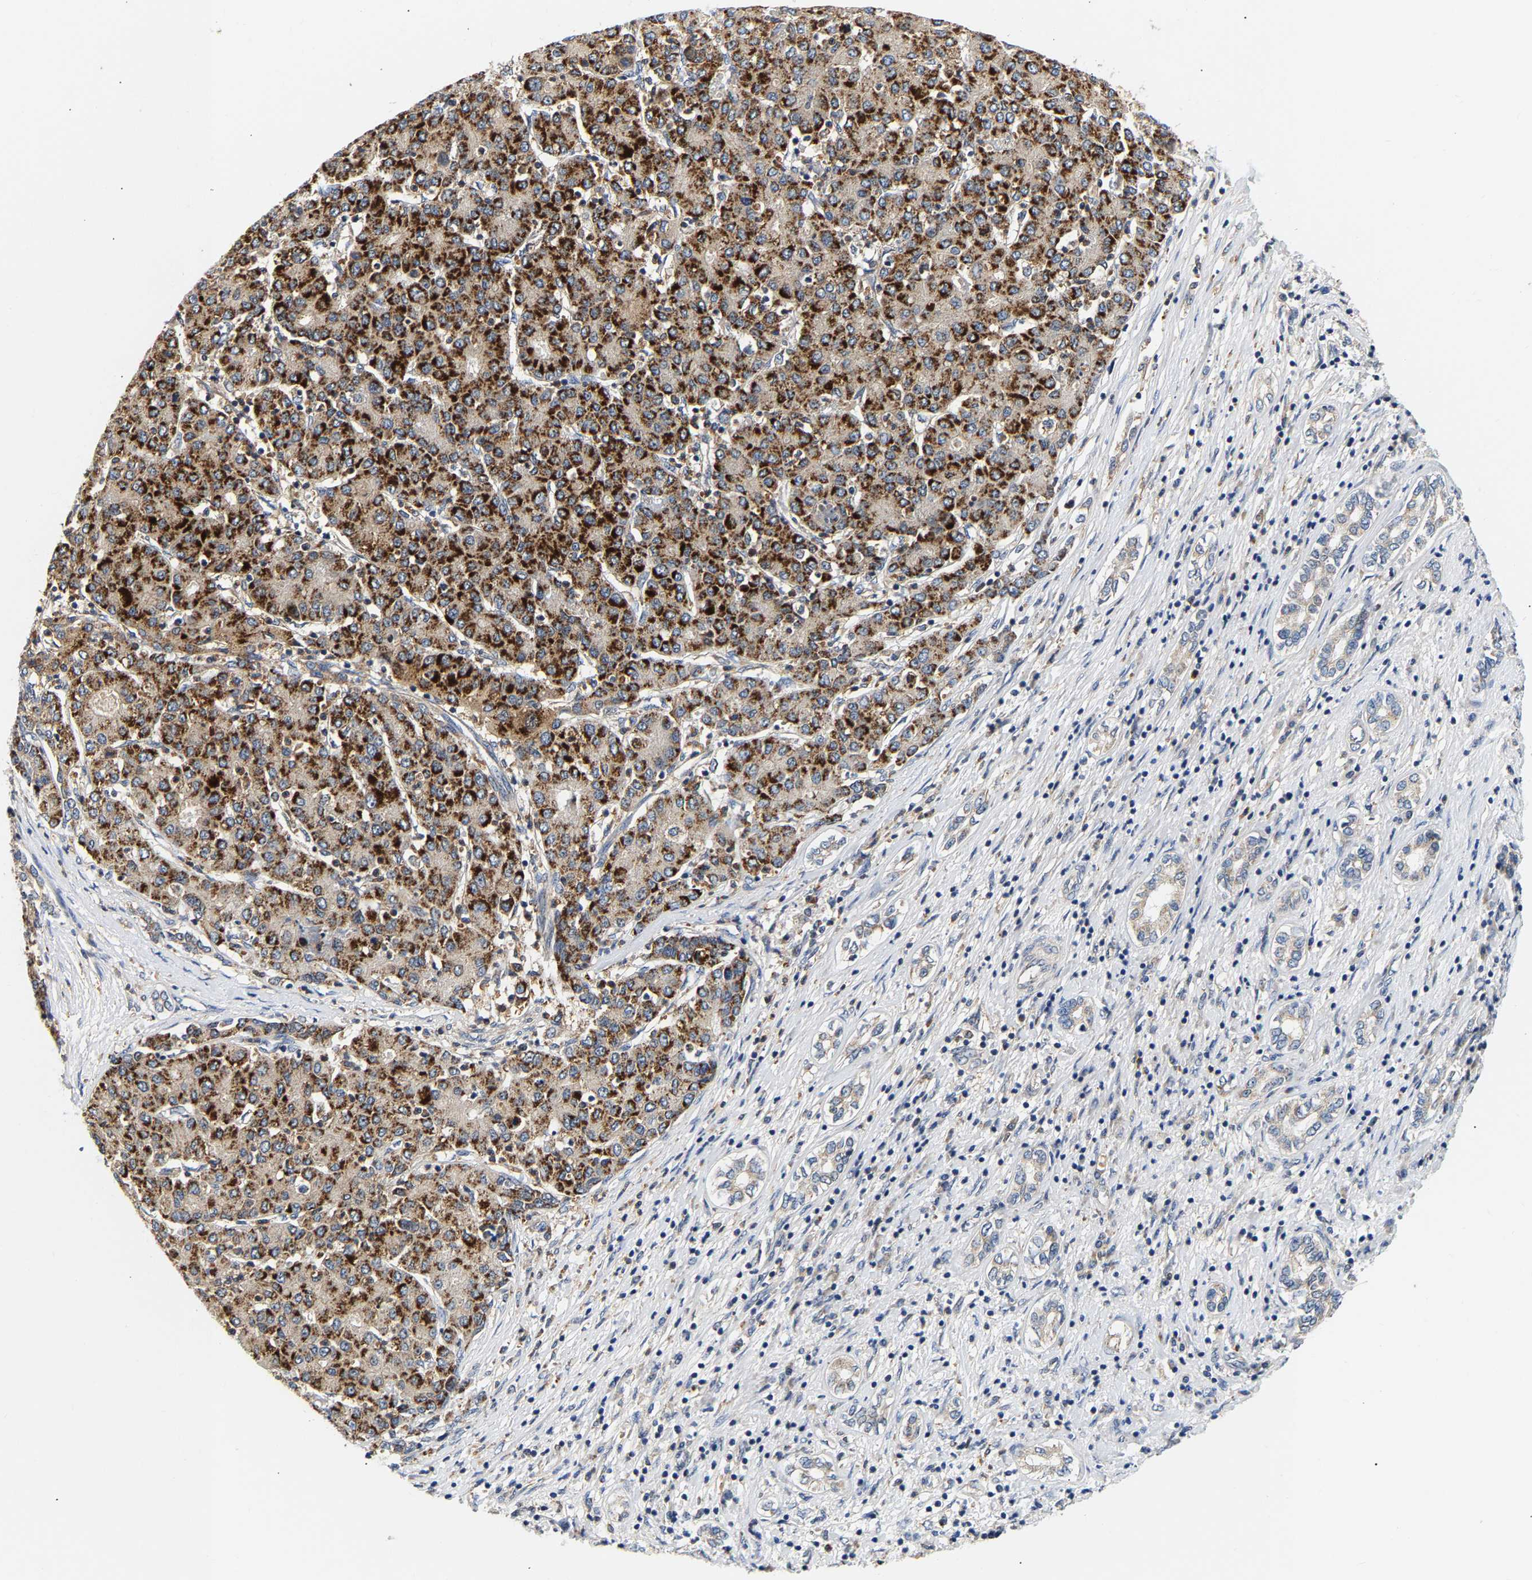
{"staining": {"intensity": "strong", "quantity": ">75%", "location": "cytoplasmic/membranous"}, "tissue": "liver cancer", "cell_type": "Tumor cells", "image_type": "cancer", "snomed": [{"axis": "morphology", "description": "Carcinoma, Hepatocellular, NOS"}, {"axis": "topography", "description": "Liver"}], "caption": "Immunohistochemical staining of liver cancer (hepatocellular carcinoma) displays high levels of strong cytoplasmic/membranous staining in approximately >75% of tumor cells.", "gene": "PPID", "patient": {"sex": "male", "age": 65}}